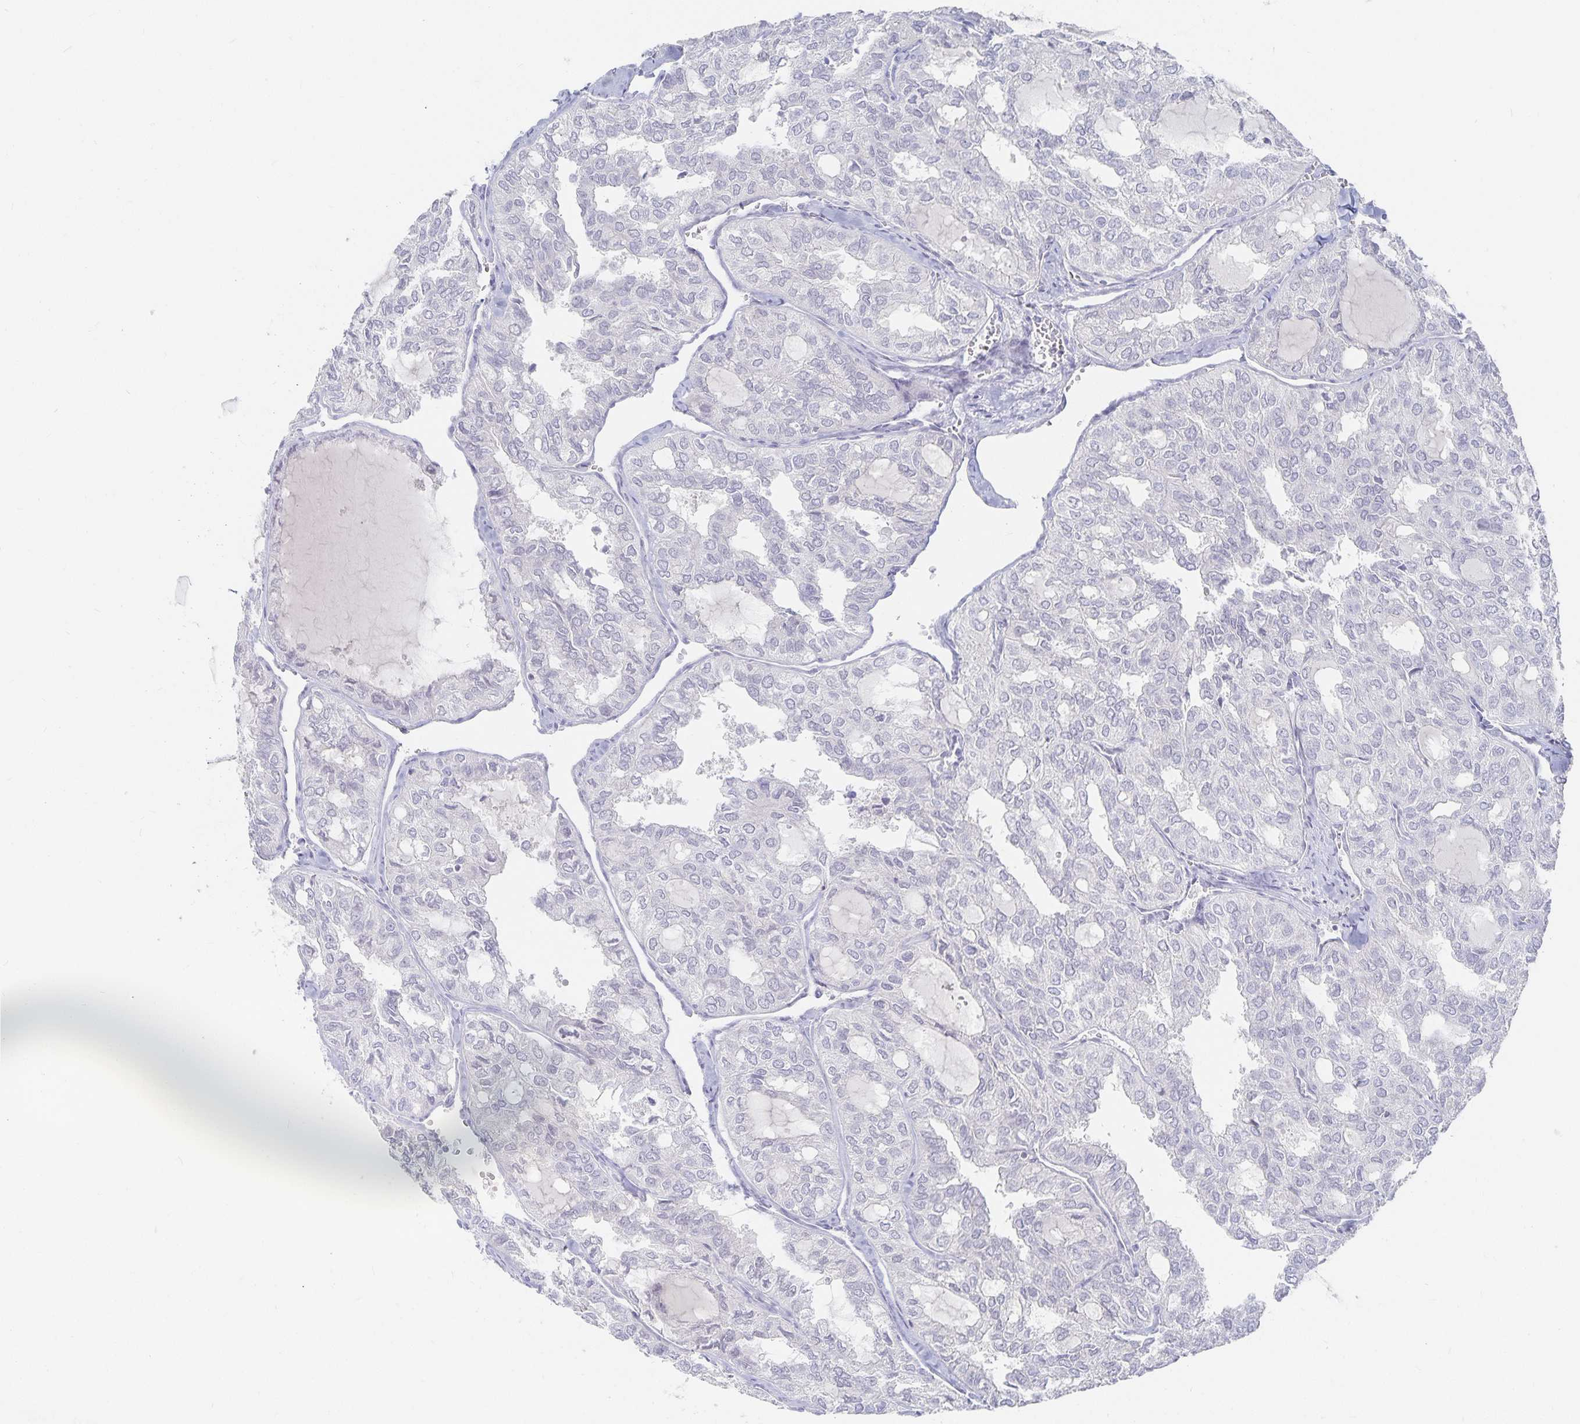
{"staining": {"intensity": "negative", "quantity": "none", "location": "none"}, "tissue": "thyroid cancer", "cell_type": "Tumor cells", "image_type": "cancer", "snomed": [{"axis": "morphology", "description": "Follicular adenoma carcinoma, NOS"}, {"axis": "topography", "description": "Thyroid gland"}], "caption": "Tumor cells show no significant protein expression in thyroid cancer (follicular adenoma carcinoma).", "gene": "DNAH9", "patient": {"sex": "male", "age": 75}}